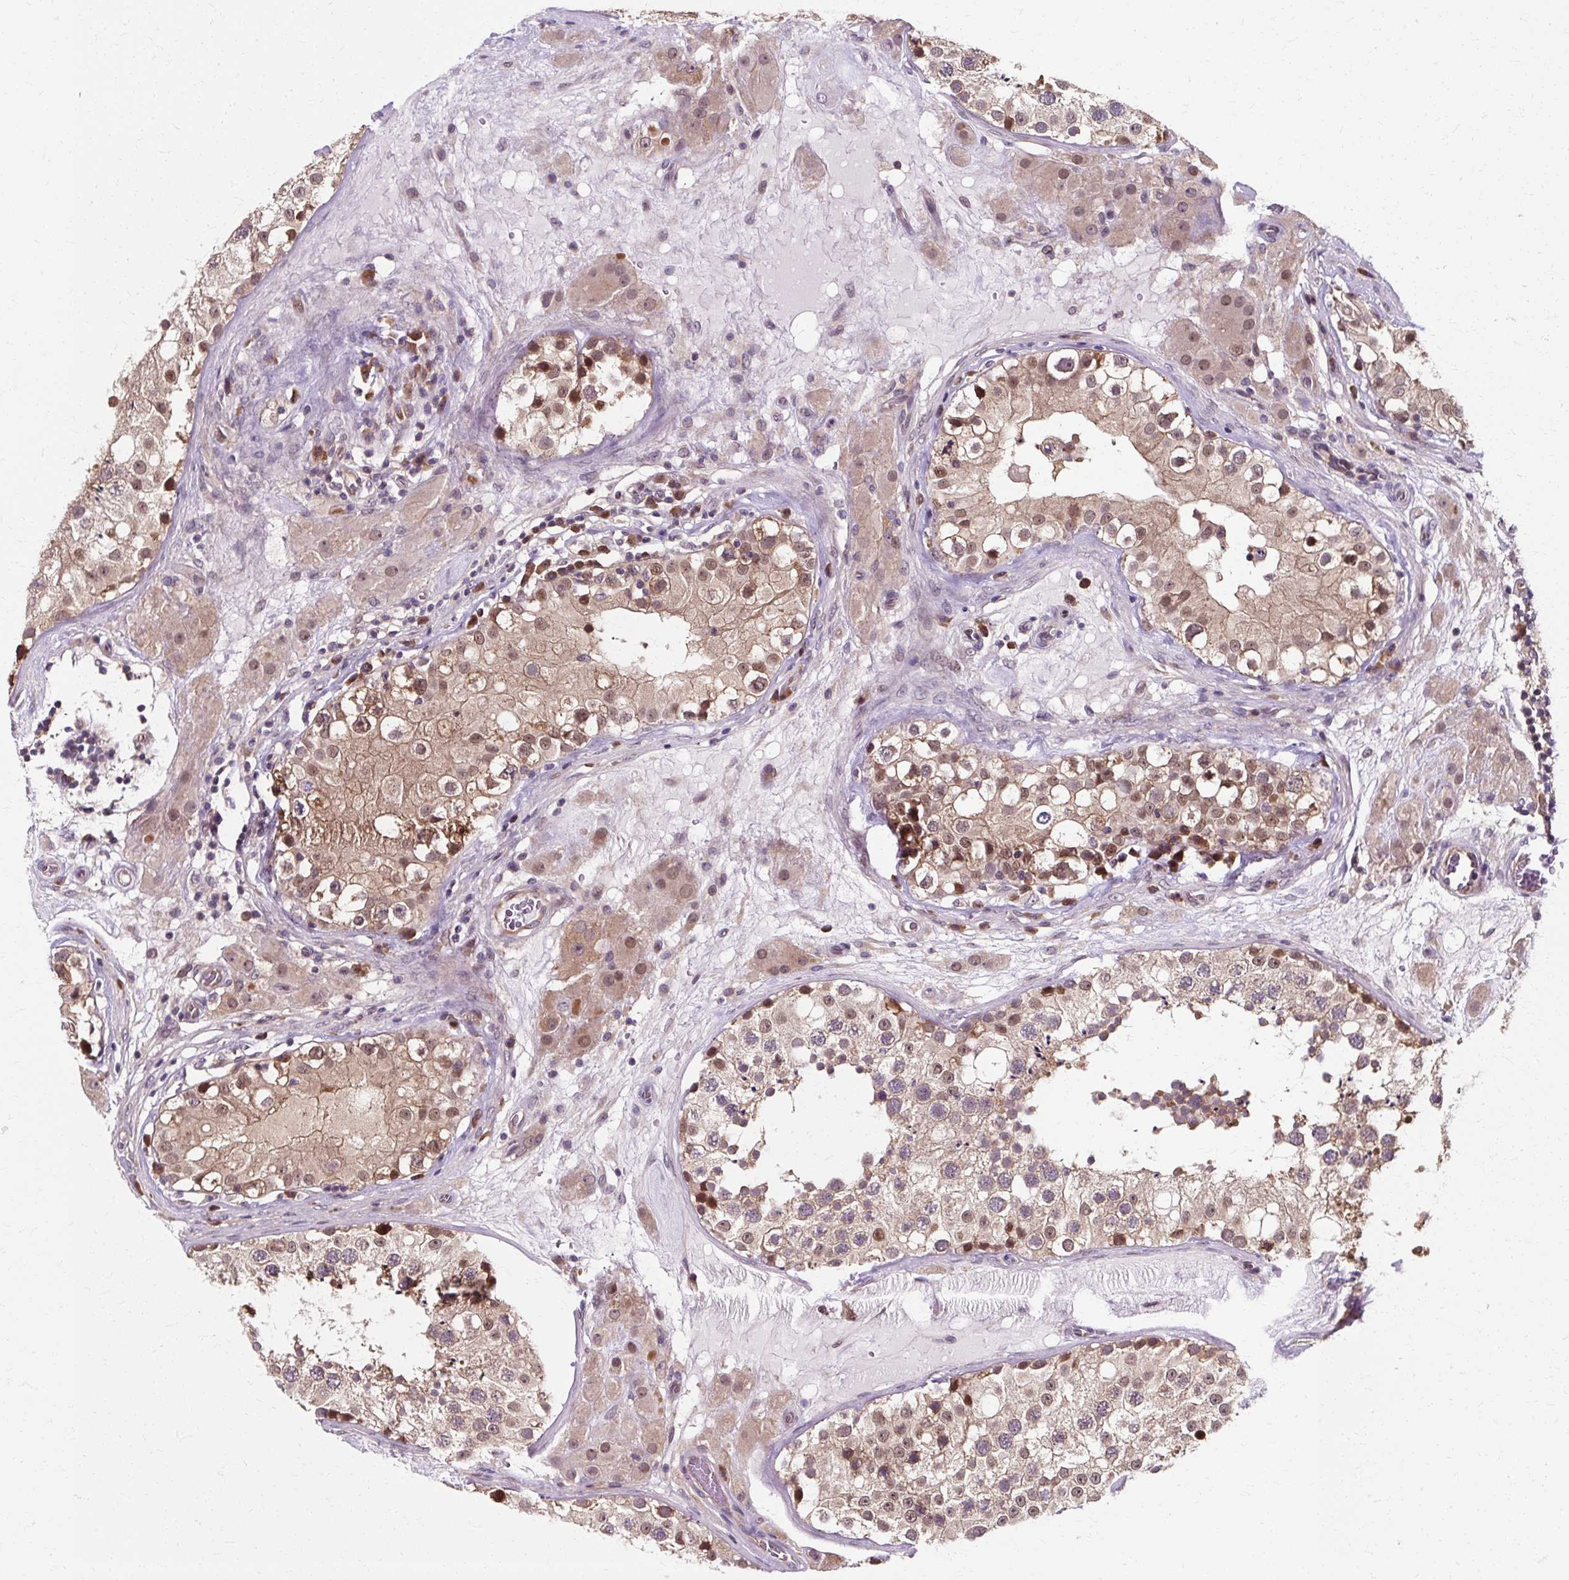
{"staining": {"intensity": "moderate", "quantity": "25%-75%", "location": "cytoplasmic/membranous,nuclear"}, "tissue": "testis", "cell_type": "Cells in seminiferous ducts", "image_type": "normal", "snomed": [{"axis": "morphology", "description": "Normal tissue, NOS"}, {"axis": "topography", "description": "Testis"}], "caption": "Immunohistochemistry (IHC) staining of benign testis, which exhibits medium levels of moderate cytoplasmic/membranous,nuclear expression in approximately 25%-75% of cells in seminiferous ducts indicating moderate cytoplasmic/membranous,nuclear protein expression. The staining was performed using DAB (3,3'-diaminobenzidine) (brown) for protein detection and nuclei were counterstained in hematoxylin (blue).", "gene": "ZNF555", "patient": {"sex": "male", "age": 26}}